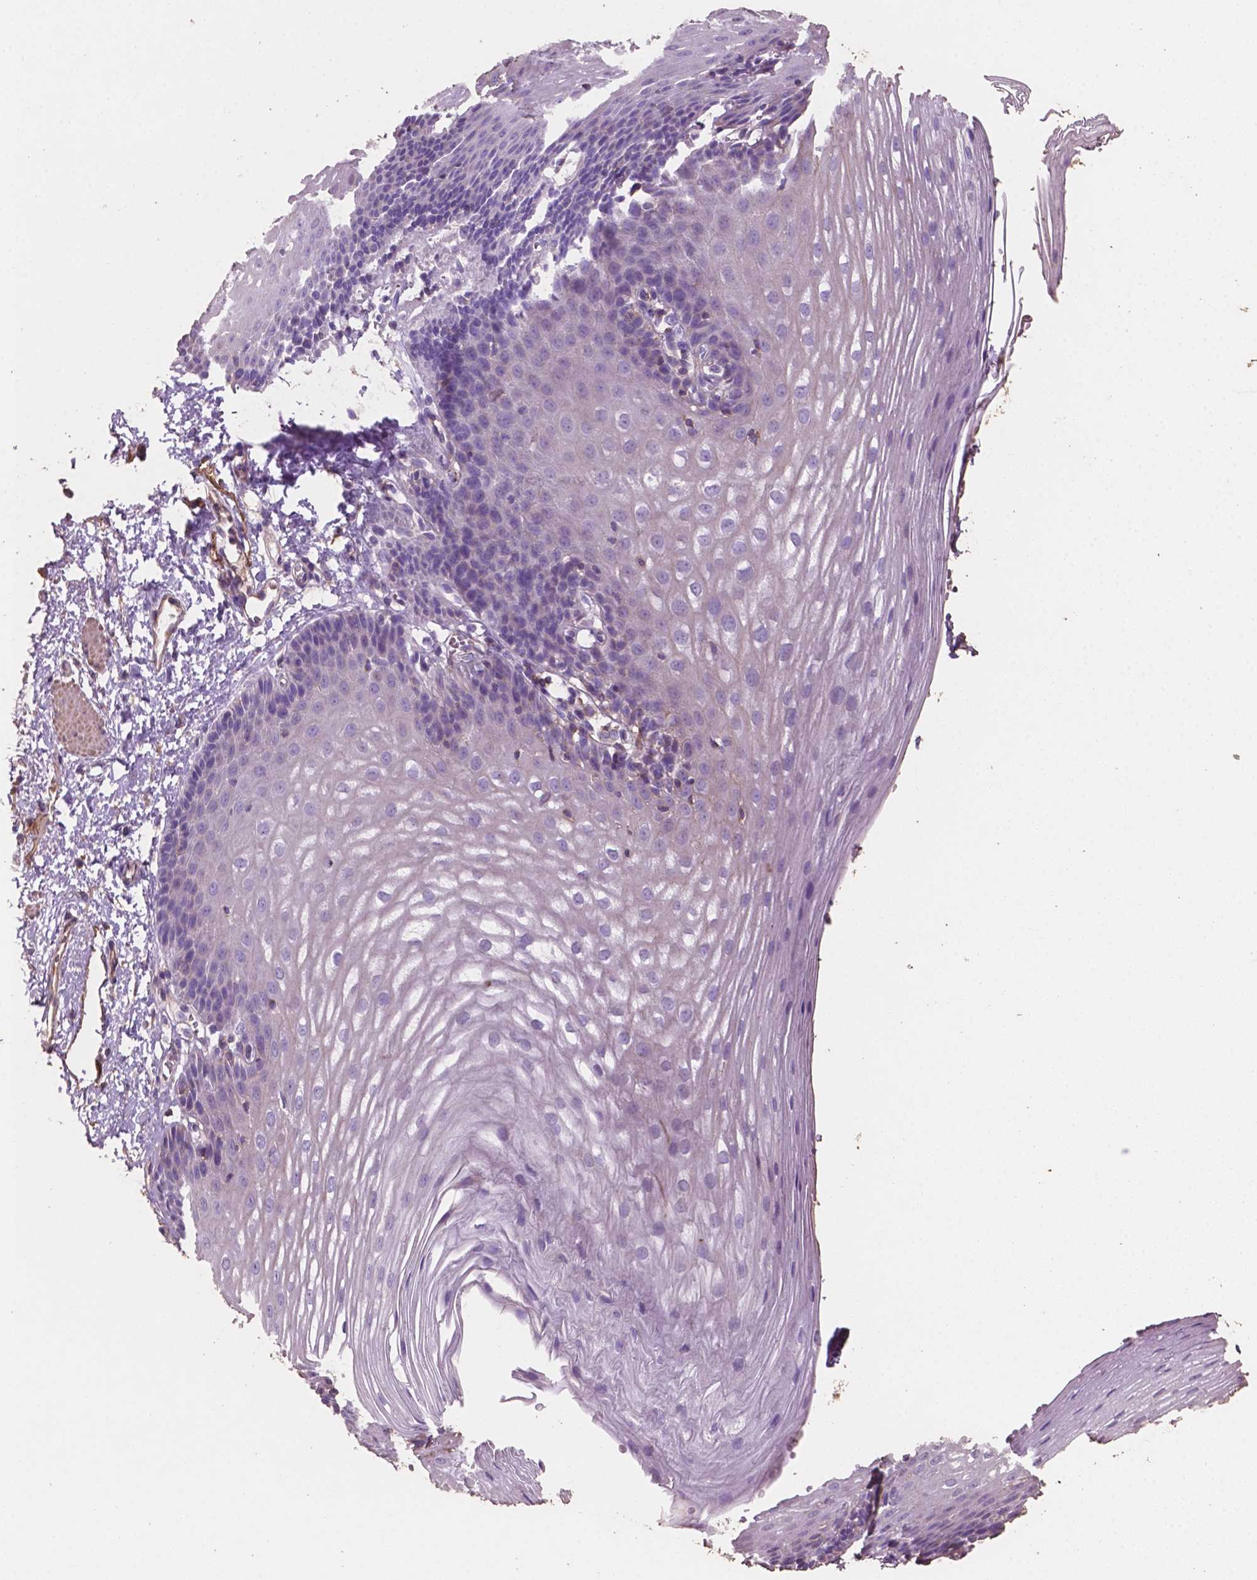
{"staining": {"intensity": "negative", "quantity": "none", "location": "none"}, "tissue": "esophagus", "cell_type": "Squamous epithelial cells", "image_type": "normal", "snomed": [{"axis": "morphology", "description": "Normal tissue, NOS"}, {"axis": "topography", "description": "Esophagus"}], "caption": "Immunohistochemical staining of normal human esophagus demonstrates no significant staining in squamous epithelial cells.", "gene": "COMMD4", "patient": {"sex": "male", "age": 62}}